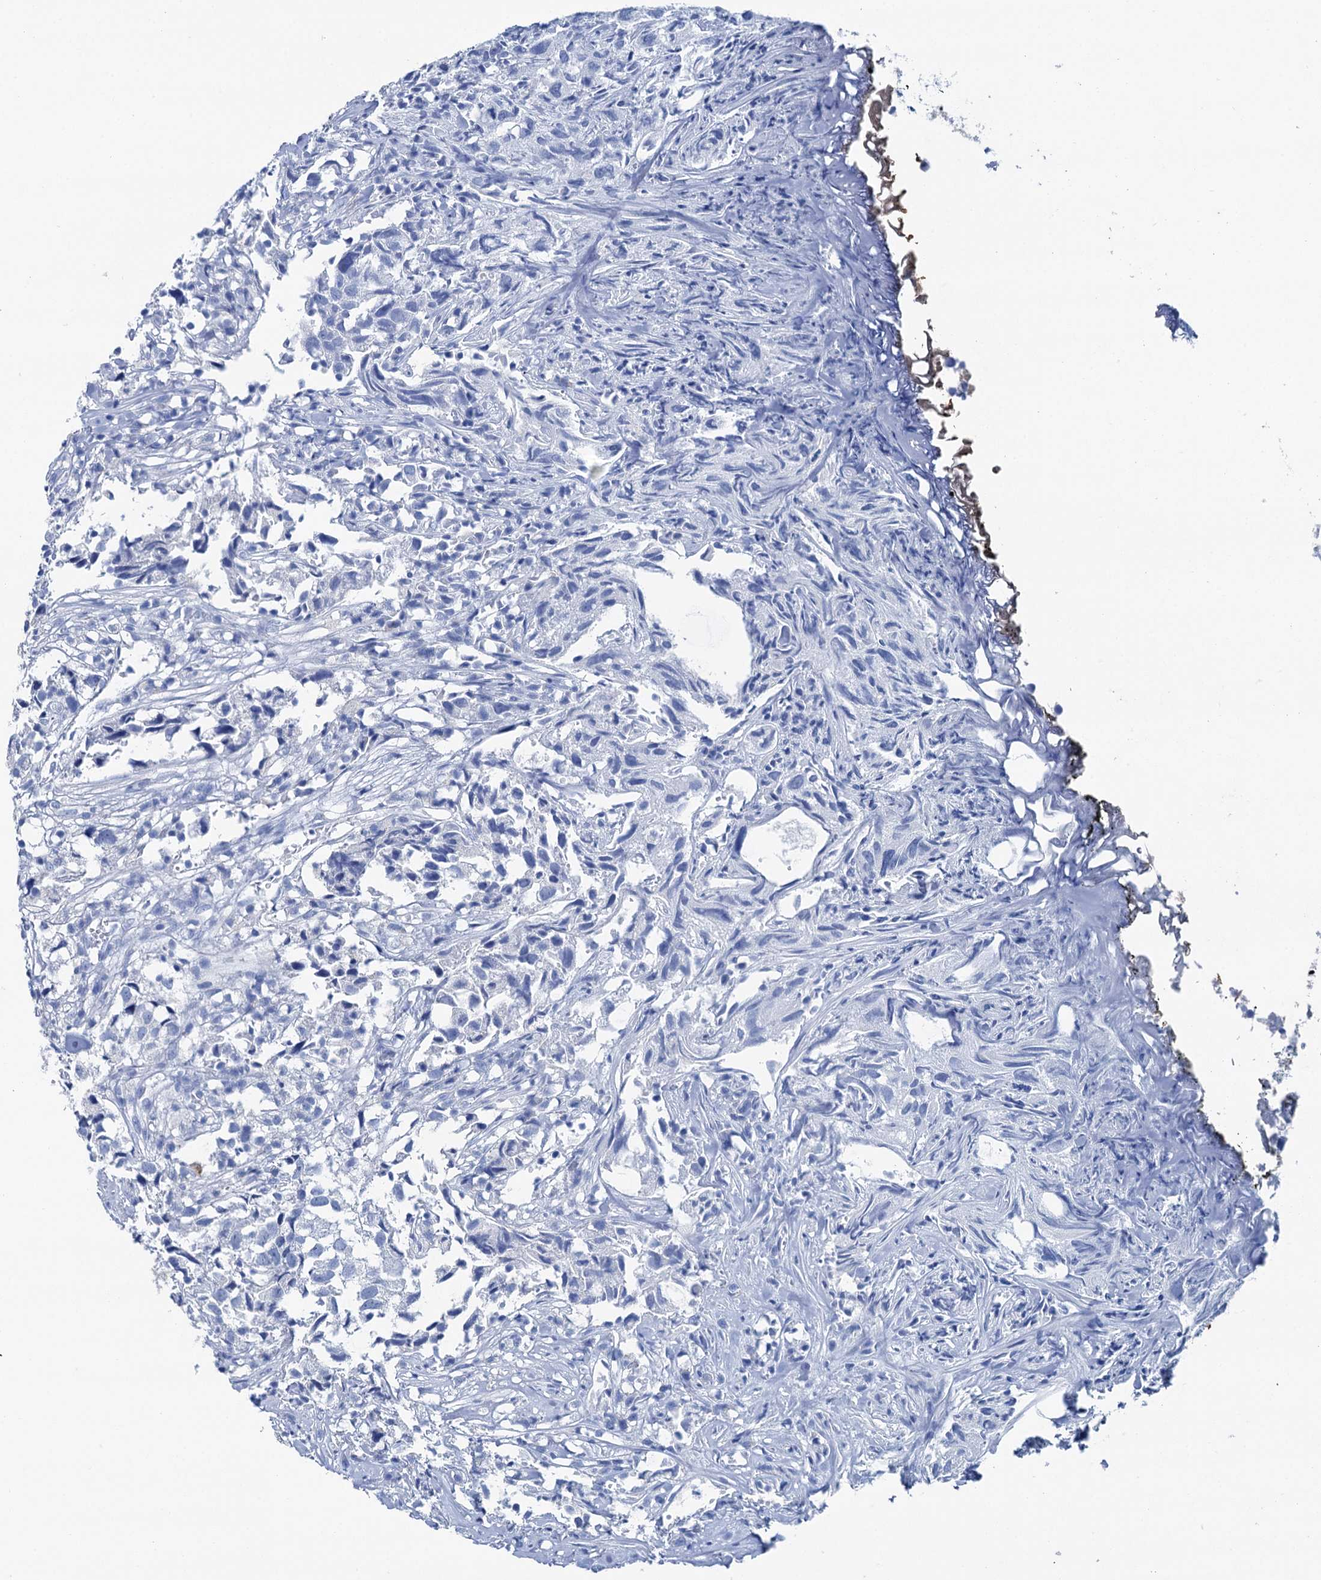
{"staining": {"intensity": "negative", "quantity": "none", "location": "none"}, "tissue": "urothelial cancer", "cell_type": "Tumor cells", "image_type": "cancer", "snomed": [{"axis": "morphology", "description": "Urothelial carcinoma, High grade"}, {"axis": "topography", "description": "Urinary bladder"}], "caption": "DAB (3,3'-diaminobenzidine) immunohistochemical staining of human urothelial cancer exhibits no significant positivity in tumor cells. (DAB immunohistochemistry (IHC) with hematoxylin counter stain).", "gene": "BRINP1", "patient": {"sex": "female", "age": 75}}